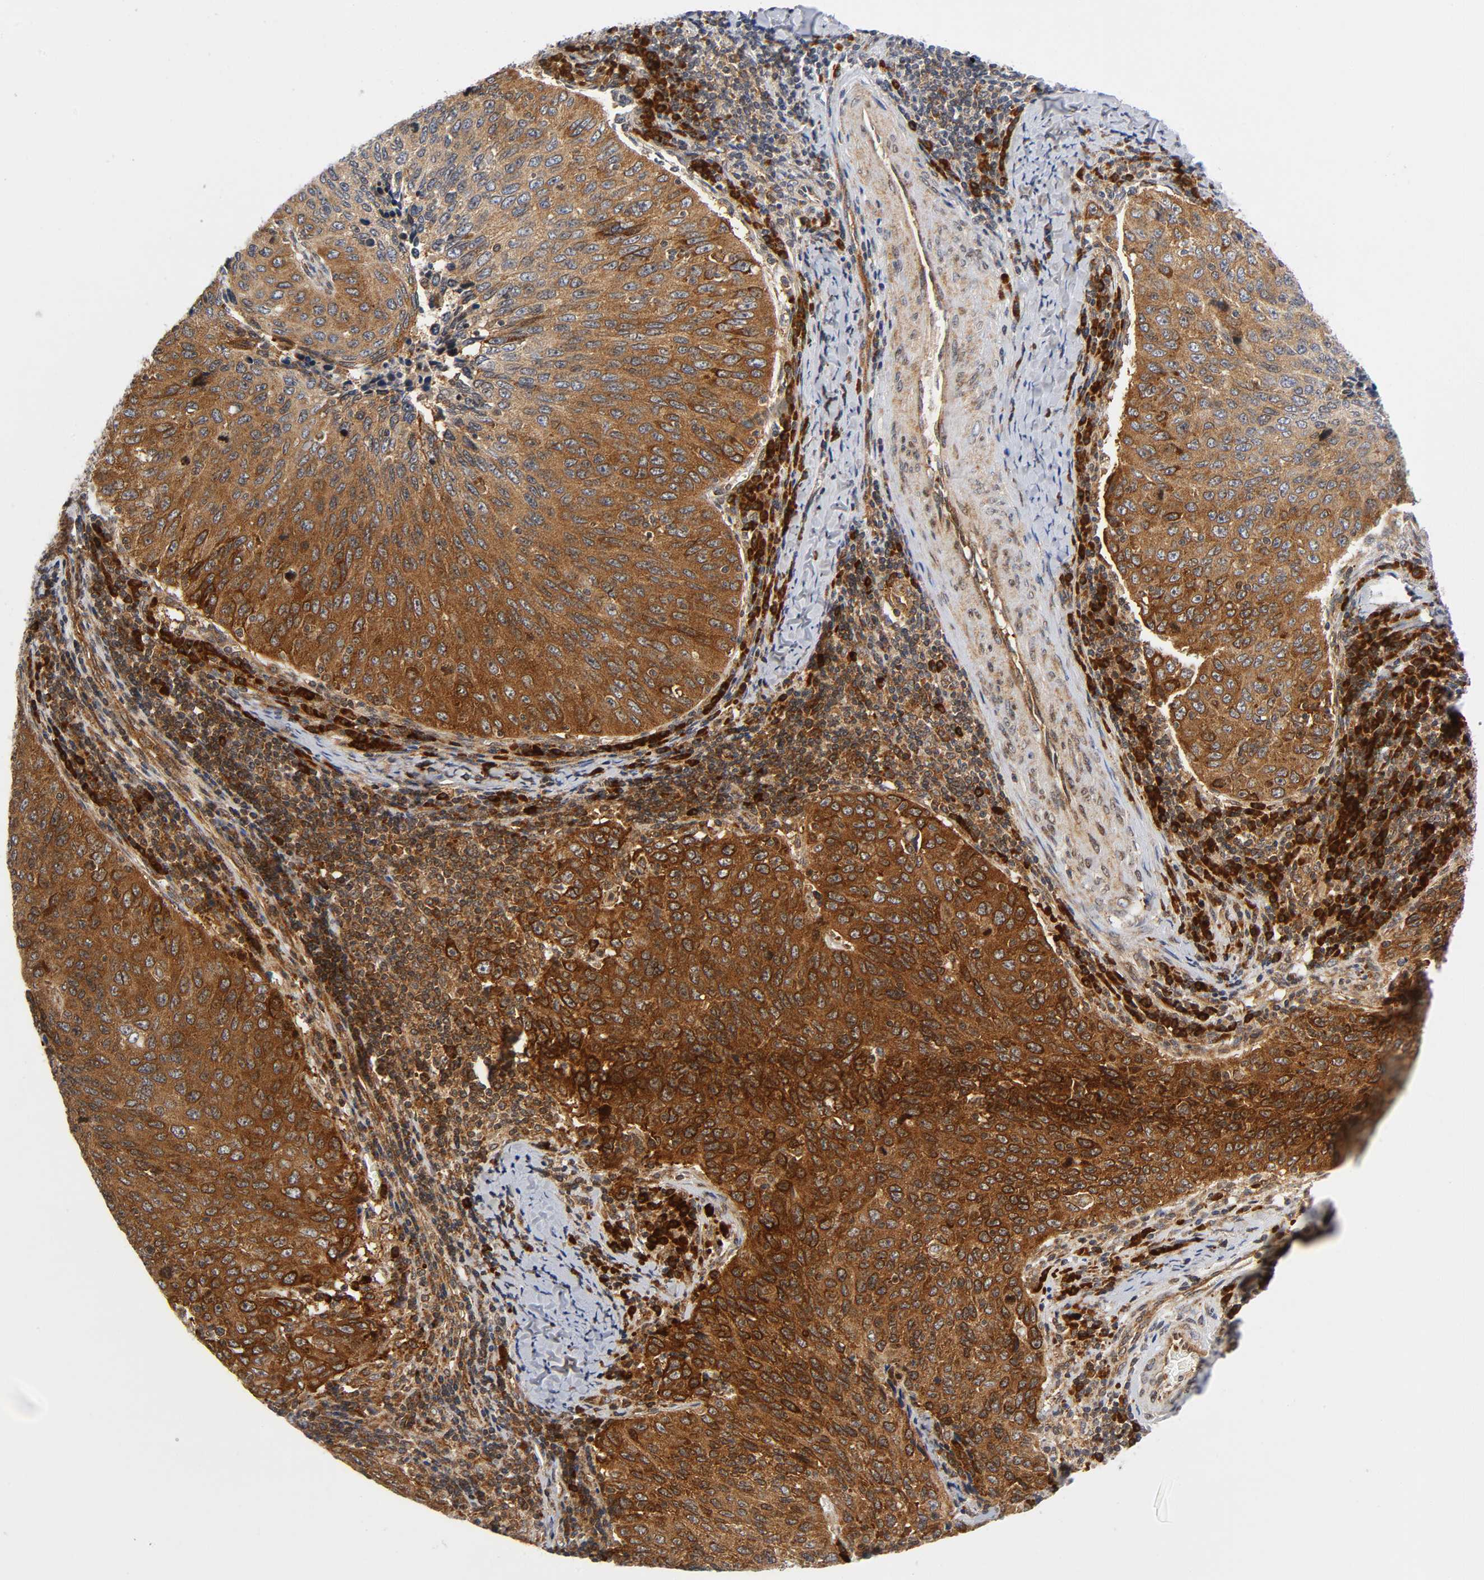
{"staining": {"intensity": "strong", "quantity": ">75%", "location": "cytoplasmic/membranous"}, "tissue": "cervical cancer", "cell_type": "Tumor cells", "image_type": "cancer", "snomed": [{"axis": "morphology", "description": "Squamous cell carcinoma, NOS"}, {"axis": "topography", "description": "Cervix"}], "caption": "Squamous cell carcinoma (cervical) stained with a protein marker exhibits strong staining in tumor cells.", "gene": "EIF5", "patient": {"sex": "female", "age": 53}}